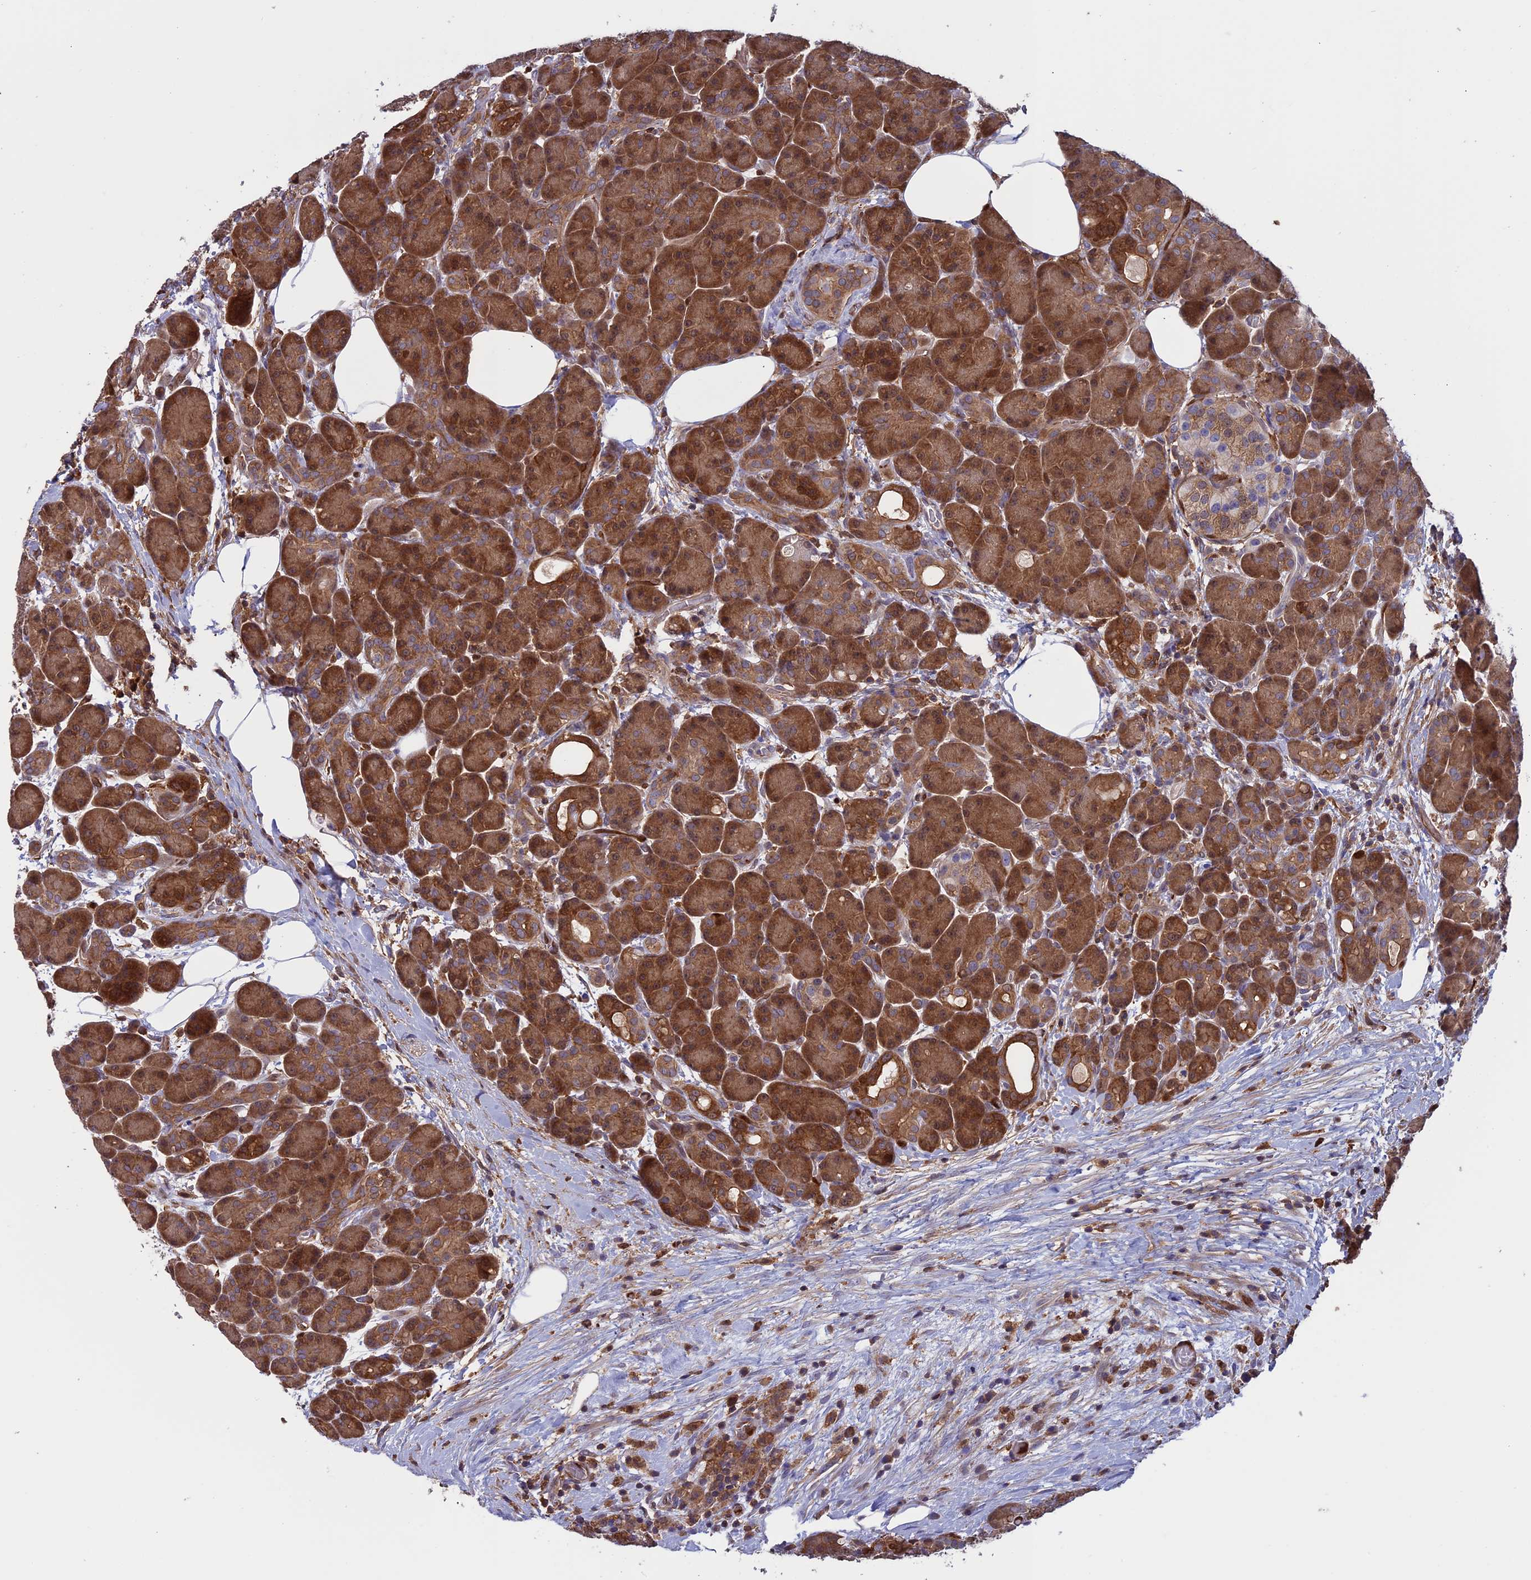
{"staining": {"intensity": "strong", "quantity": ">75%", "location": "cytoplasmic/membranous"}, "tissue": "pancreas", "cell_type": "Exocrine glandular cells", "image_type": "normal", "snomed": [{"axis": "morphology", "description": "Normal tissue, NOS"}, {"axis": "topography", "description": "Pancreas"}], "caption": "IHC image of normal pancreas: human pancreas stained using immunohistochemistry displays high levels of strong protein expression localized specifically in the cytoplasmic/membranous of exocrine glandular cells, appearing as a cytoplasmic/membranous brown color.", "gene": "ARHGAP18", "patient": {"sex": "male", "age": 63}}